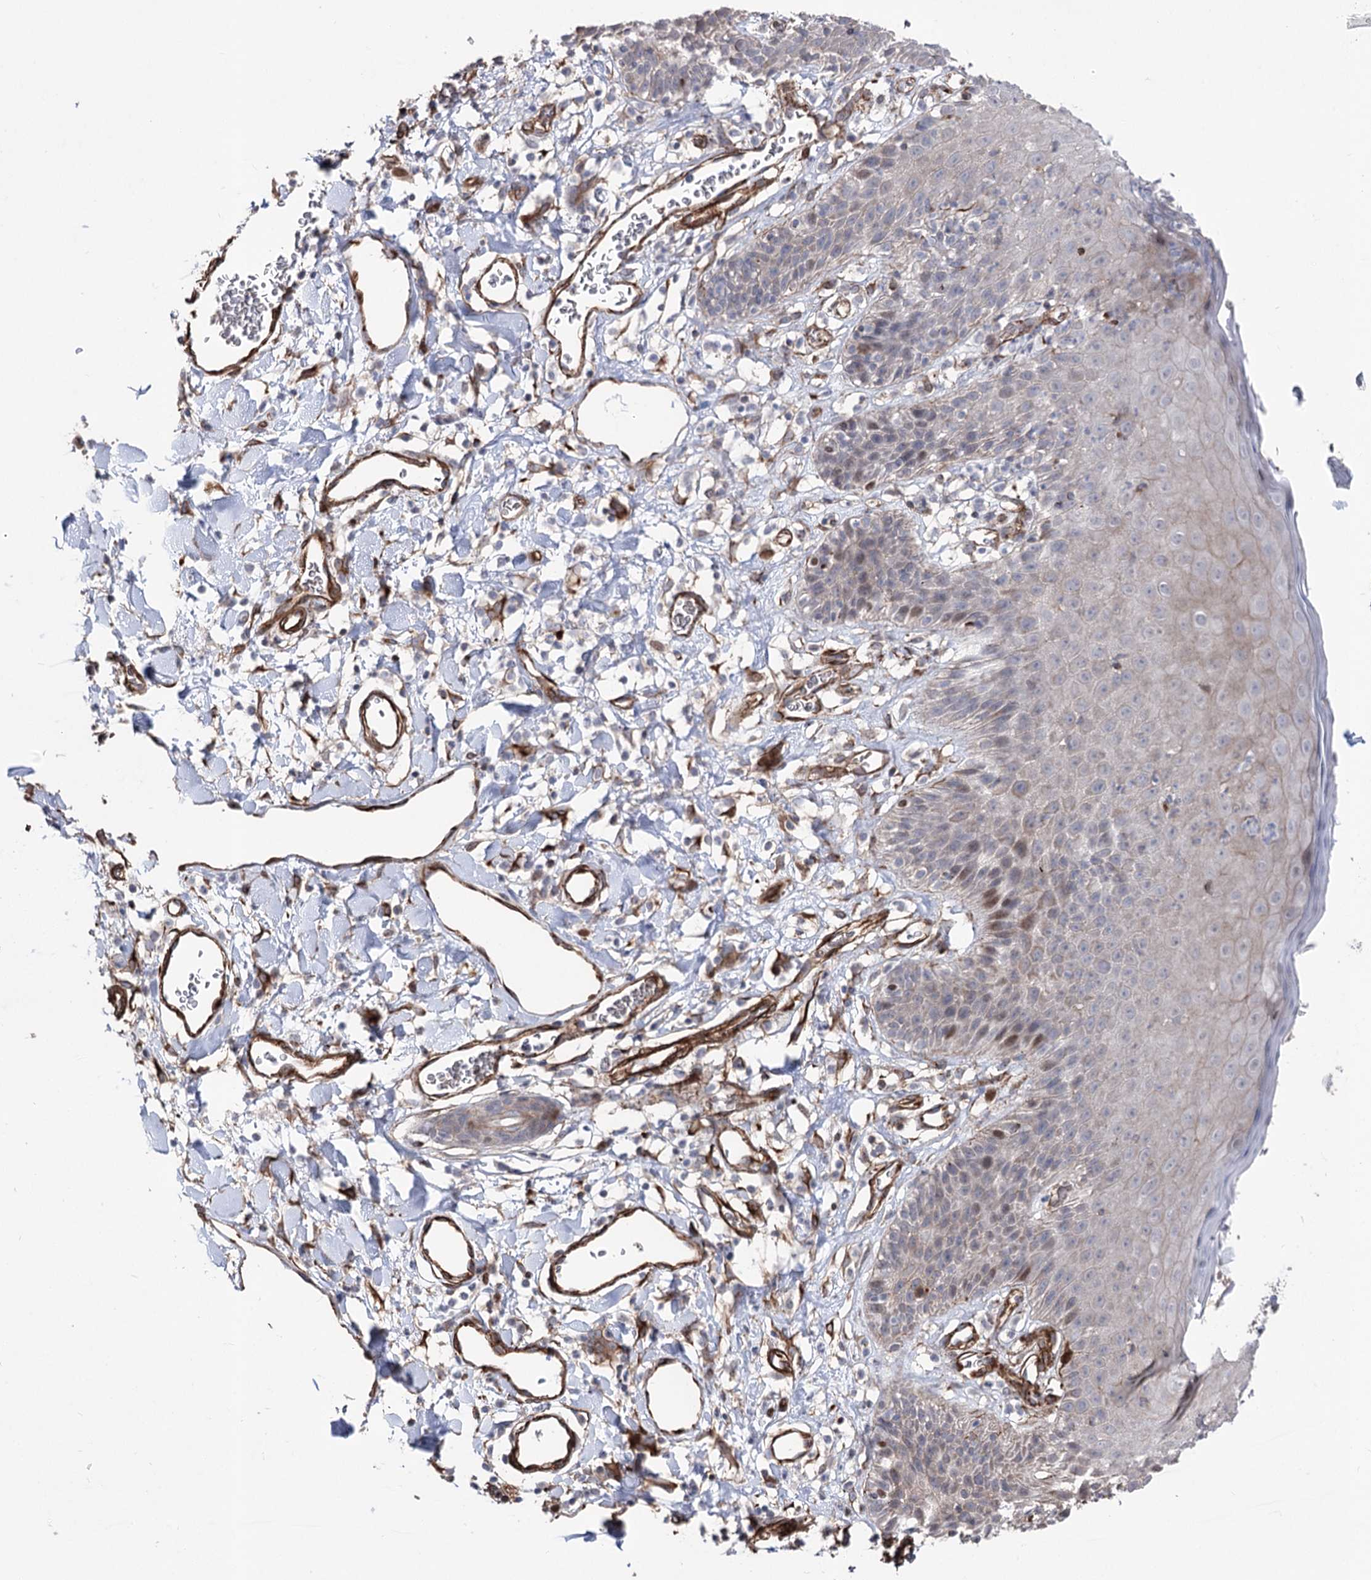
{"staining": {"intensity": "moderate", "quantity": "<25%", "location": "cytoplasmic/membranous,nuclear"}, "tissue": "skin", "cell_type": "Epidermal cells", "image_type": "normal", "snomed": [{"axis": "morphology", "description": "Normal tissue, NOS"}, {"axis": "topography", "description": "Vulva"}], "caption": "The histopathology image exhibits immunohistochemical staining of unremarkable skin. There is moderate cytoplasmic/membranous,nuclear staining is identified in approximately <25% of epidermal cells.", "gene": "ARHGAP20", "patient": {"sex": "female", "age": 68}}